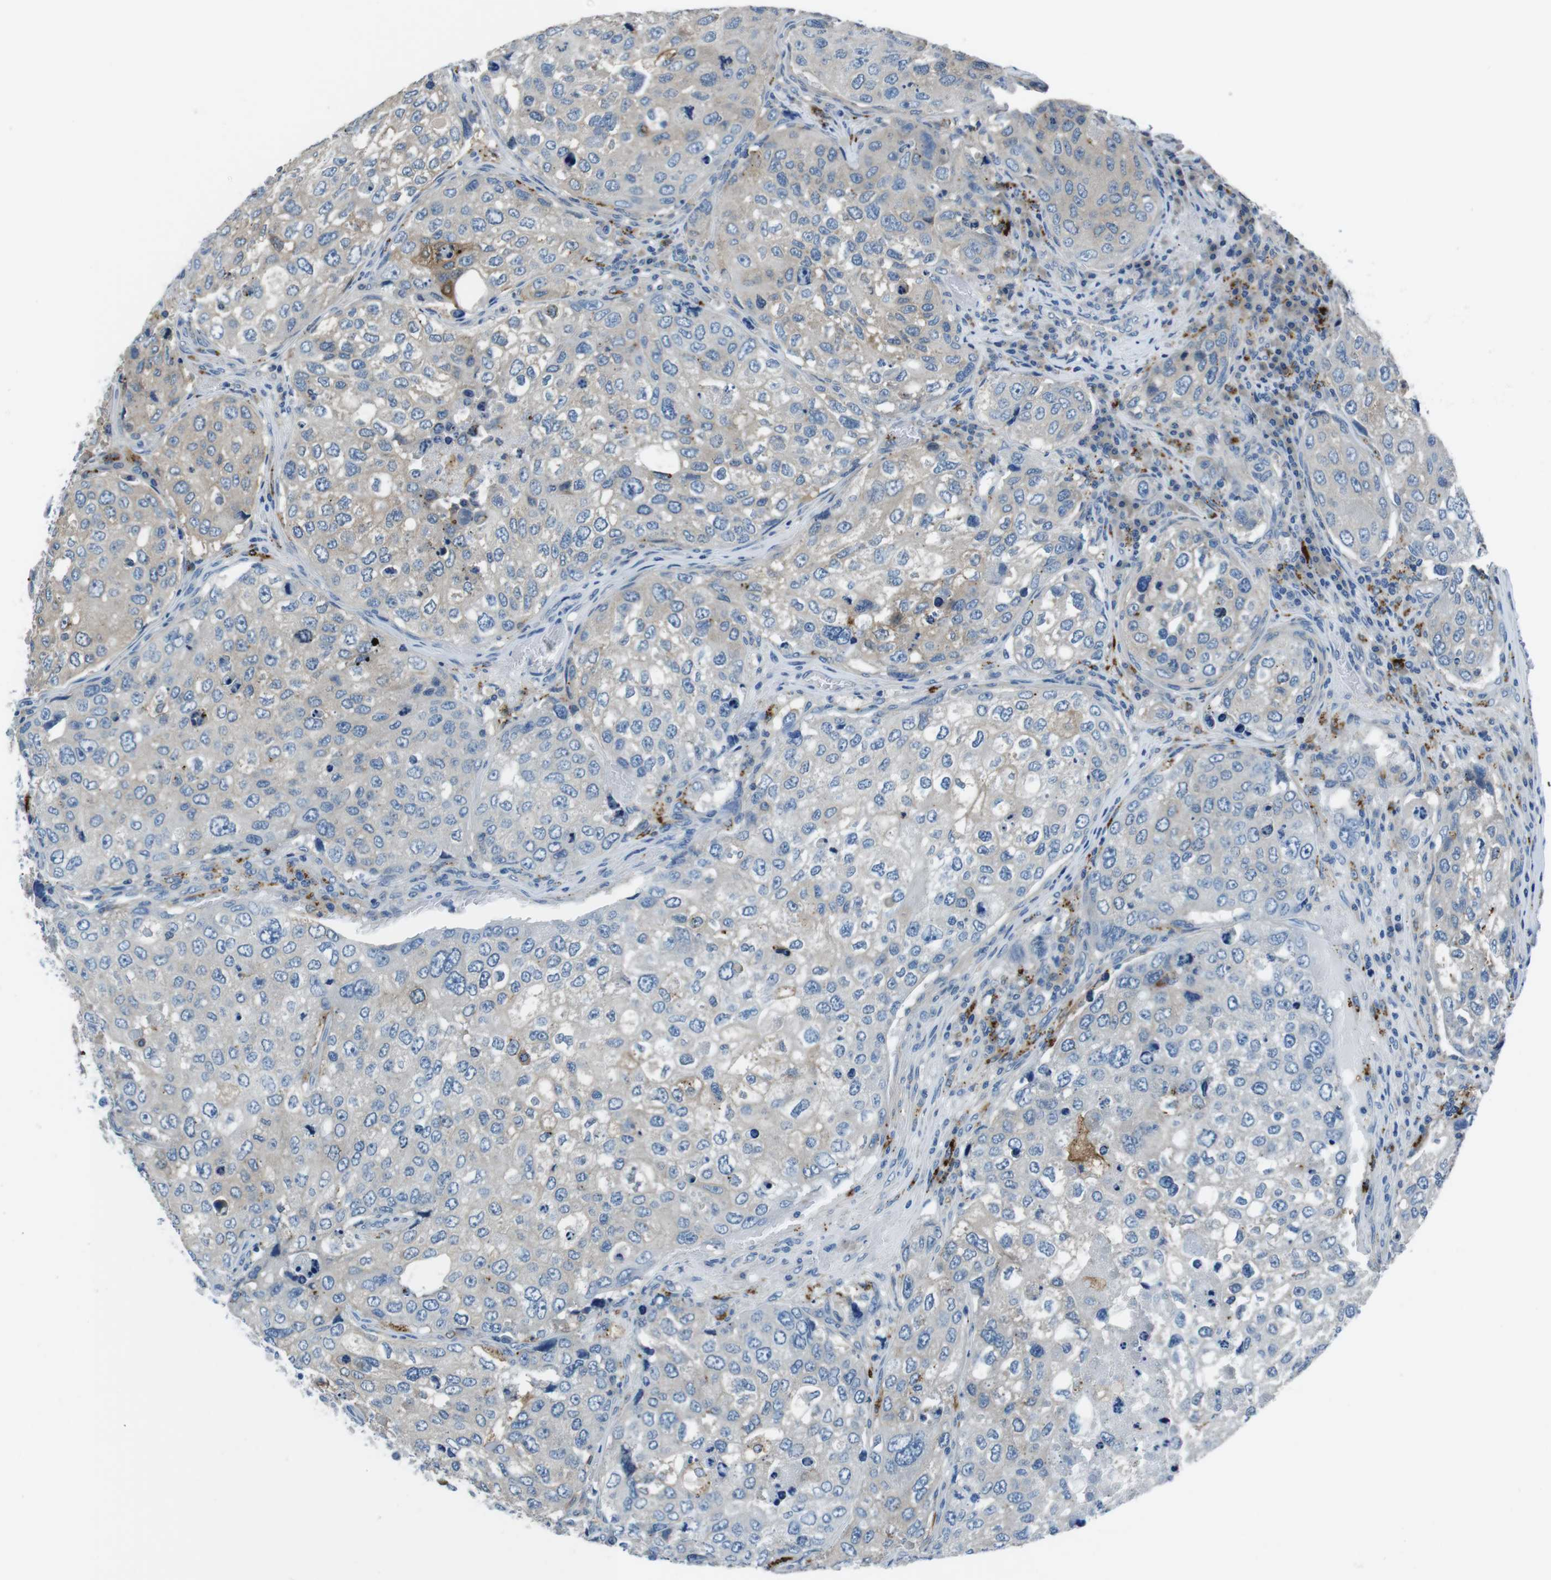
{"staining": {"intensity": "moderate", "quantity": "<25%", "location": "cytoplasmic/membranous"}, "tissue": "urothelial cancer", "cell_type": "Tumor cells", "image_type": "cancer", "snomed": [{"axis": "morphology", "description": "Urothelial carcinoma, High grade"}, {"axis": "topography", "description": "Lymph node"}, {"axis": "topography", "description": "Urinary bladder"}], "caption": "The micrograph exhibits staining of urothelial carcinoma (high-grade), revealing moderate cytoplasmic/membranous protein expression (brown color) within tumor cells.", "gene": "TULP3", "patient": {"sex": "male", "age": 51}}